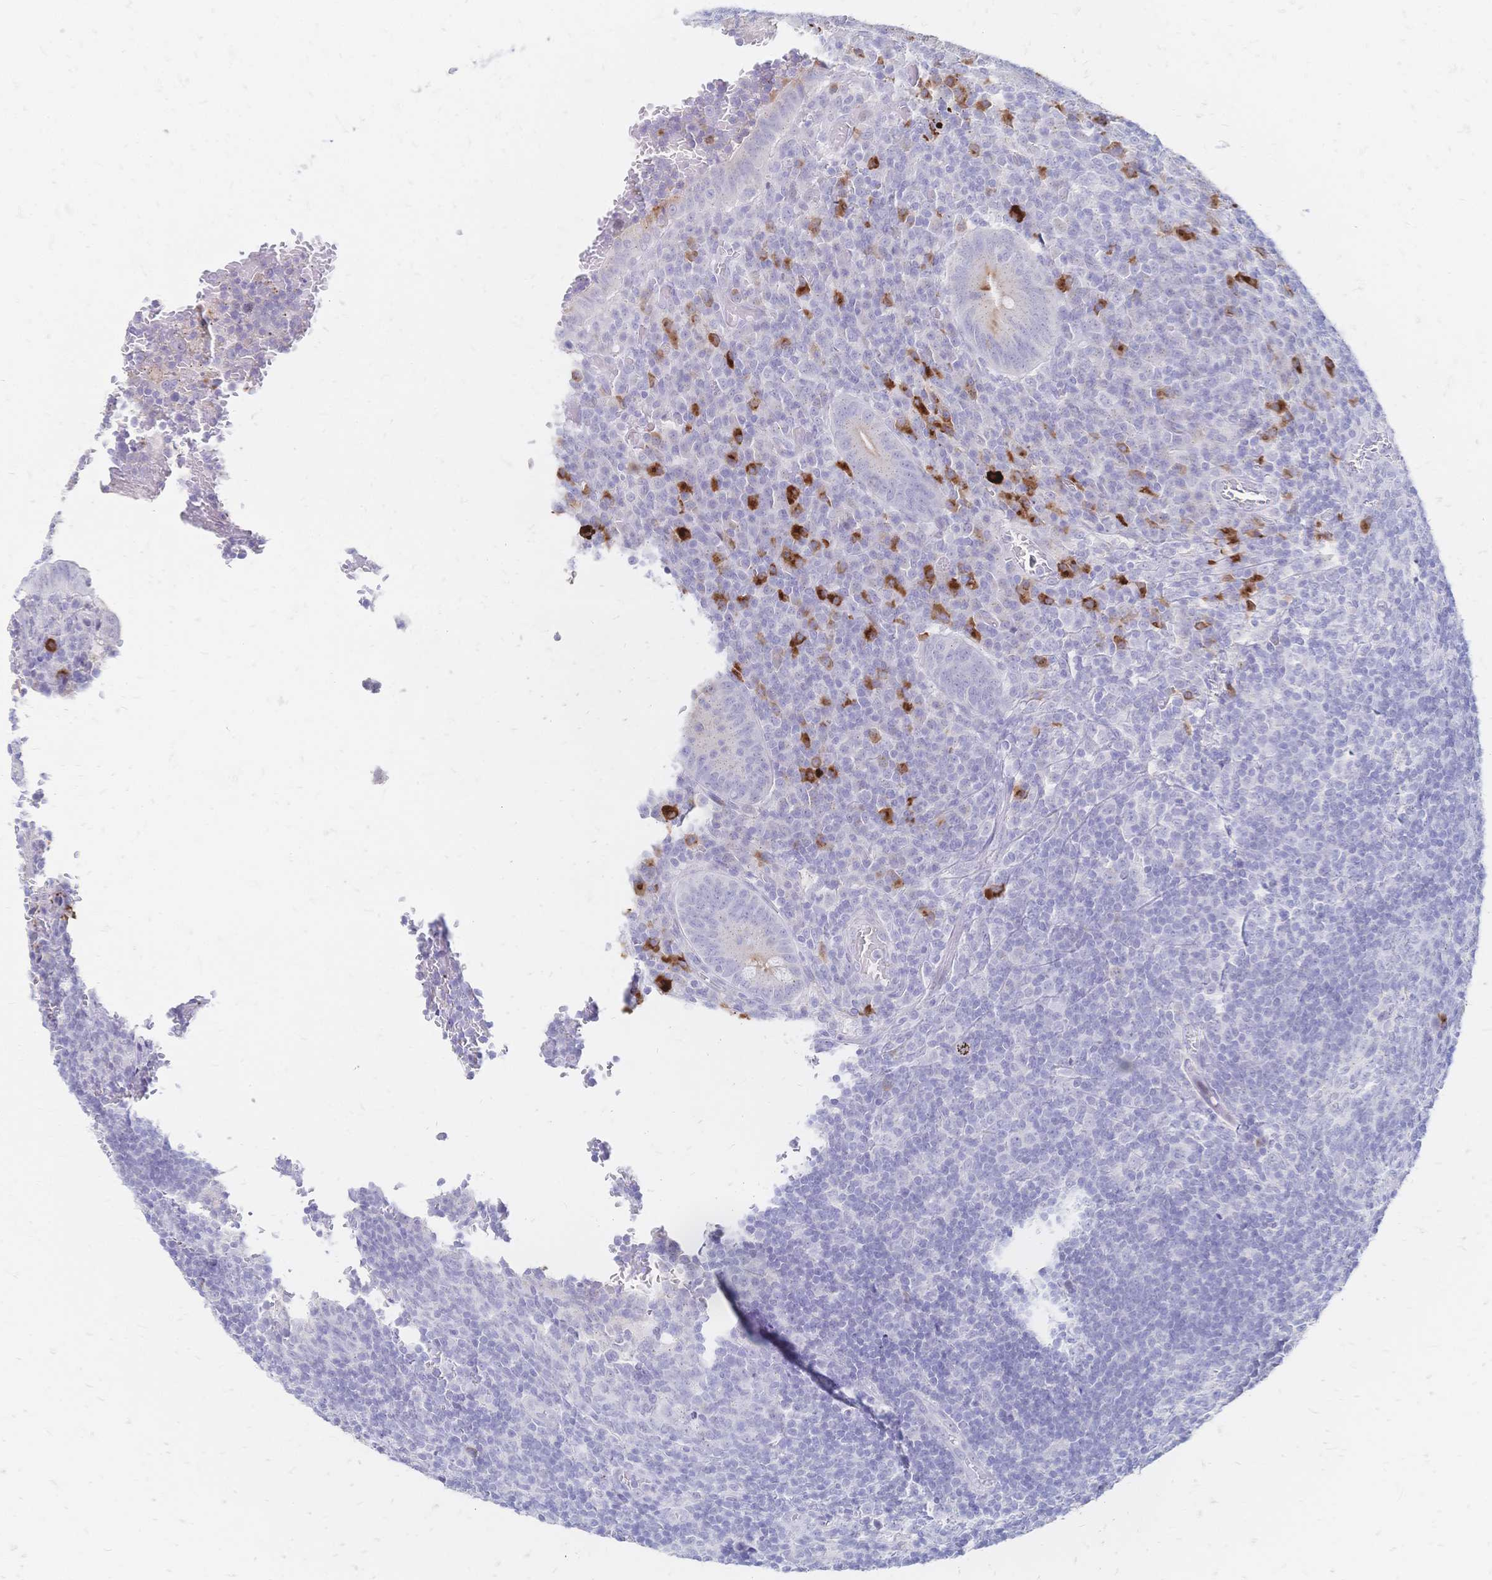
{"staining": {"intensity": "moderate", "quantity": "<25%", "location": "cytoplasmic/membranous"}, "tissue": "appendix", "cell_type": "Glandular cells", "image_type": "normal", "snomed": [{"axis": "morphology", "description": "Normal tissue, NOS"}, {"axis": "topography", "description": "Appendix"}], "caption": "IHC image of unremarkable appendix stained for a protein (brown), which exhibits low levels of moderate cytoplasmic/membranous staining in approximately <25% of glandular cells.", "gene": "PSORS1C2", "patient": {"sex": "male", "age": 18}}